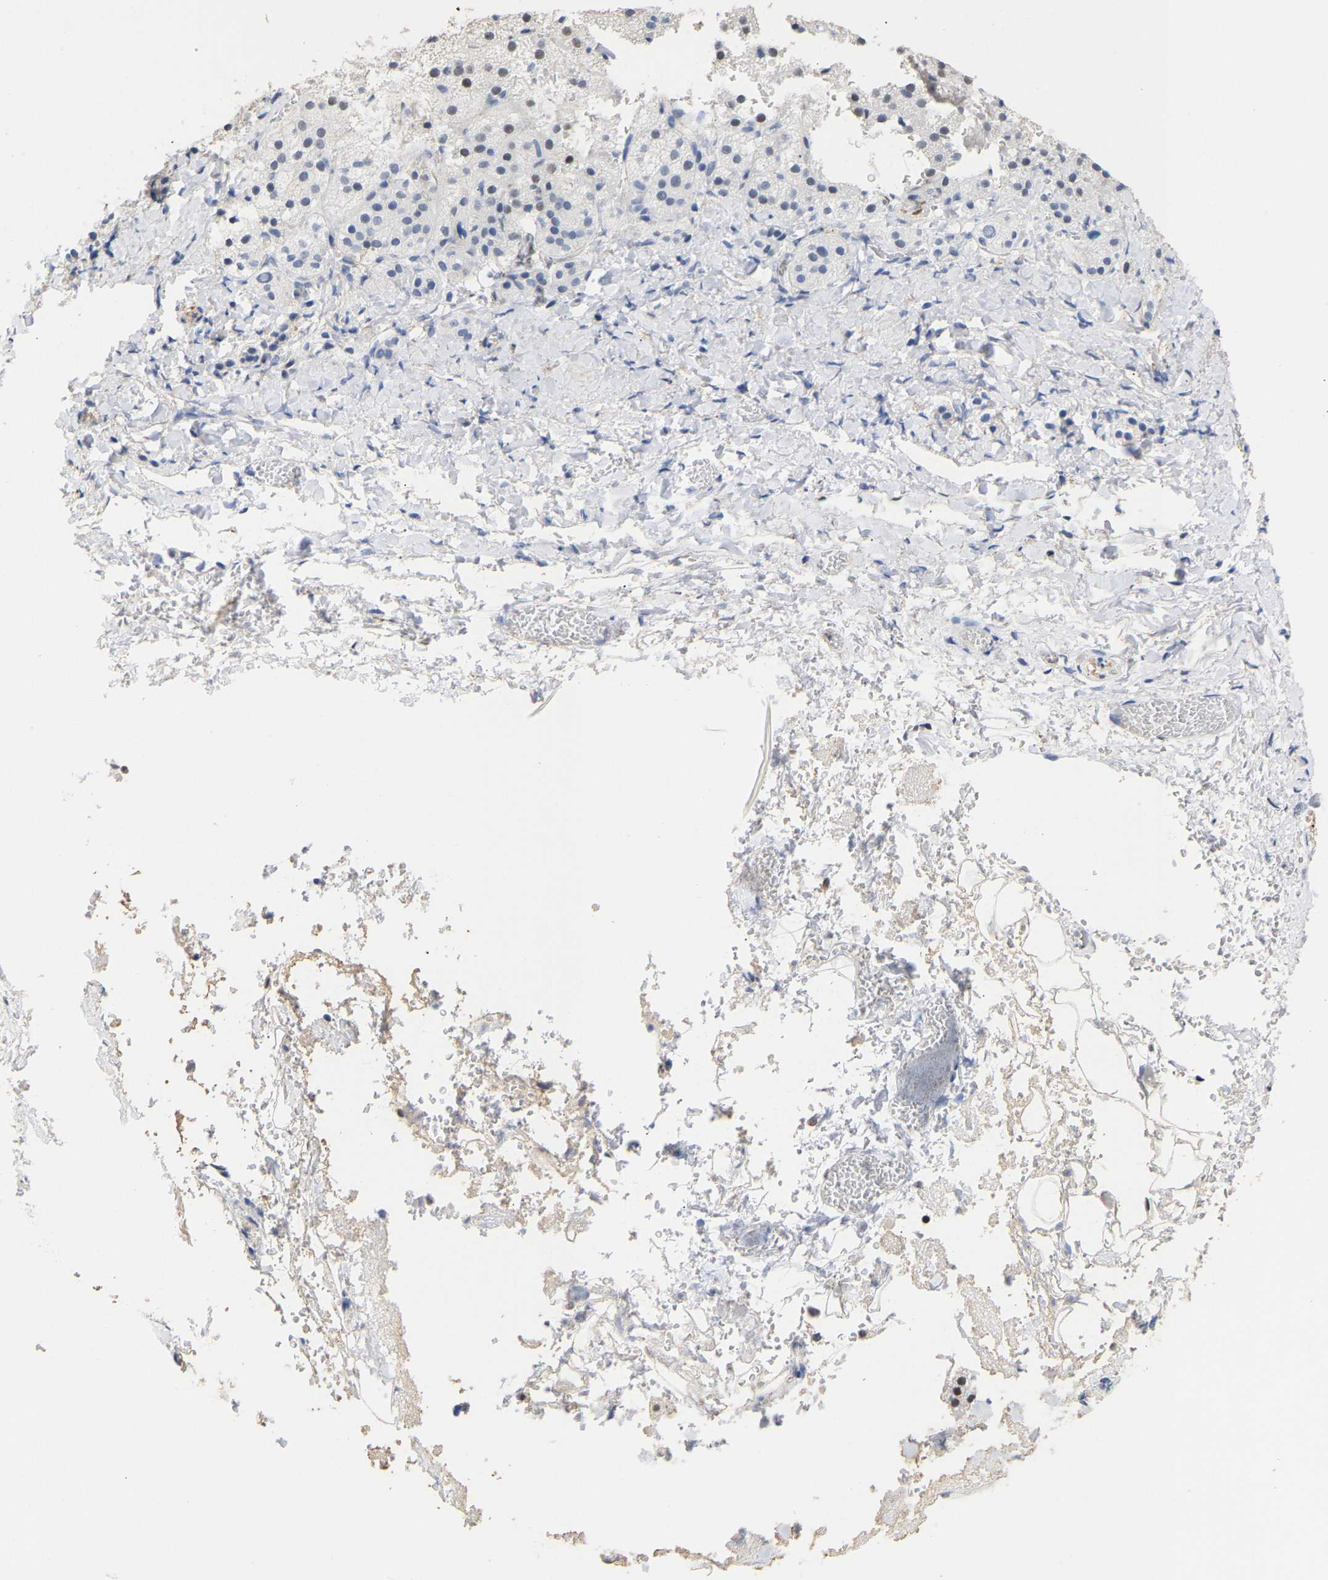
{"staining": {"intensity": "moderate", "quantity": "<25%", "location": "nuclear"}, "tissue": "adrenal gland", "cell_type": "Glandular cells", "image_type": "normal", "snomed": [{"axis": "morphology", "description": "Normal tissue, NOS"}, {"axis": "topography", "description": "Adrenal gland"}], "caption": "IHC staining of unremarkable adrenal gland, which exhibits low levels of moderate nuclear expression in approximately <25% of glandular cells indicating moderate nuclear protein positivity. The staining was performed using DAB (brown) for protein detection and nuclei were counterstained in hematoxylin (blue).", "gene": "AMPH", "patient": {"sex": "female", "age": 44}}